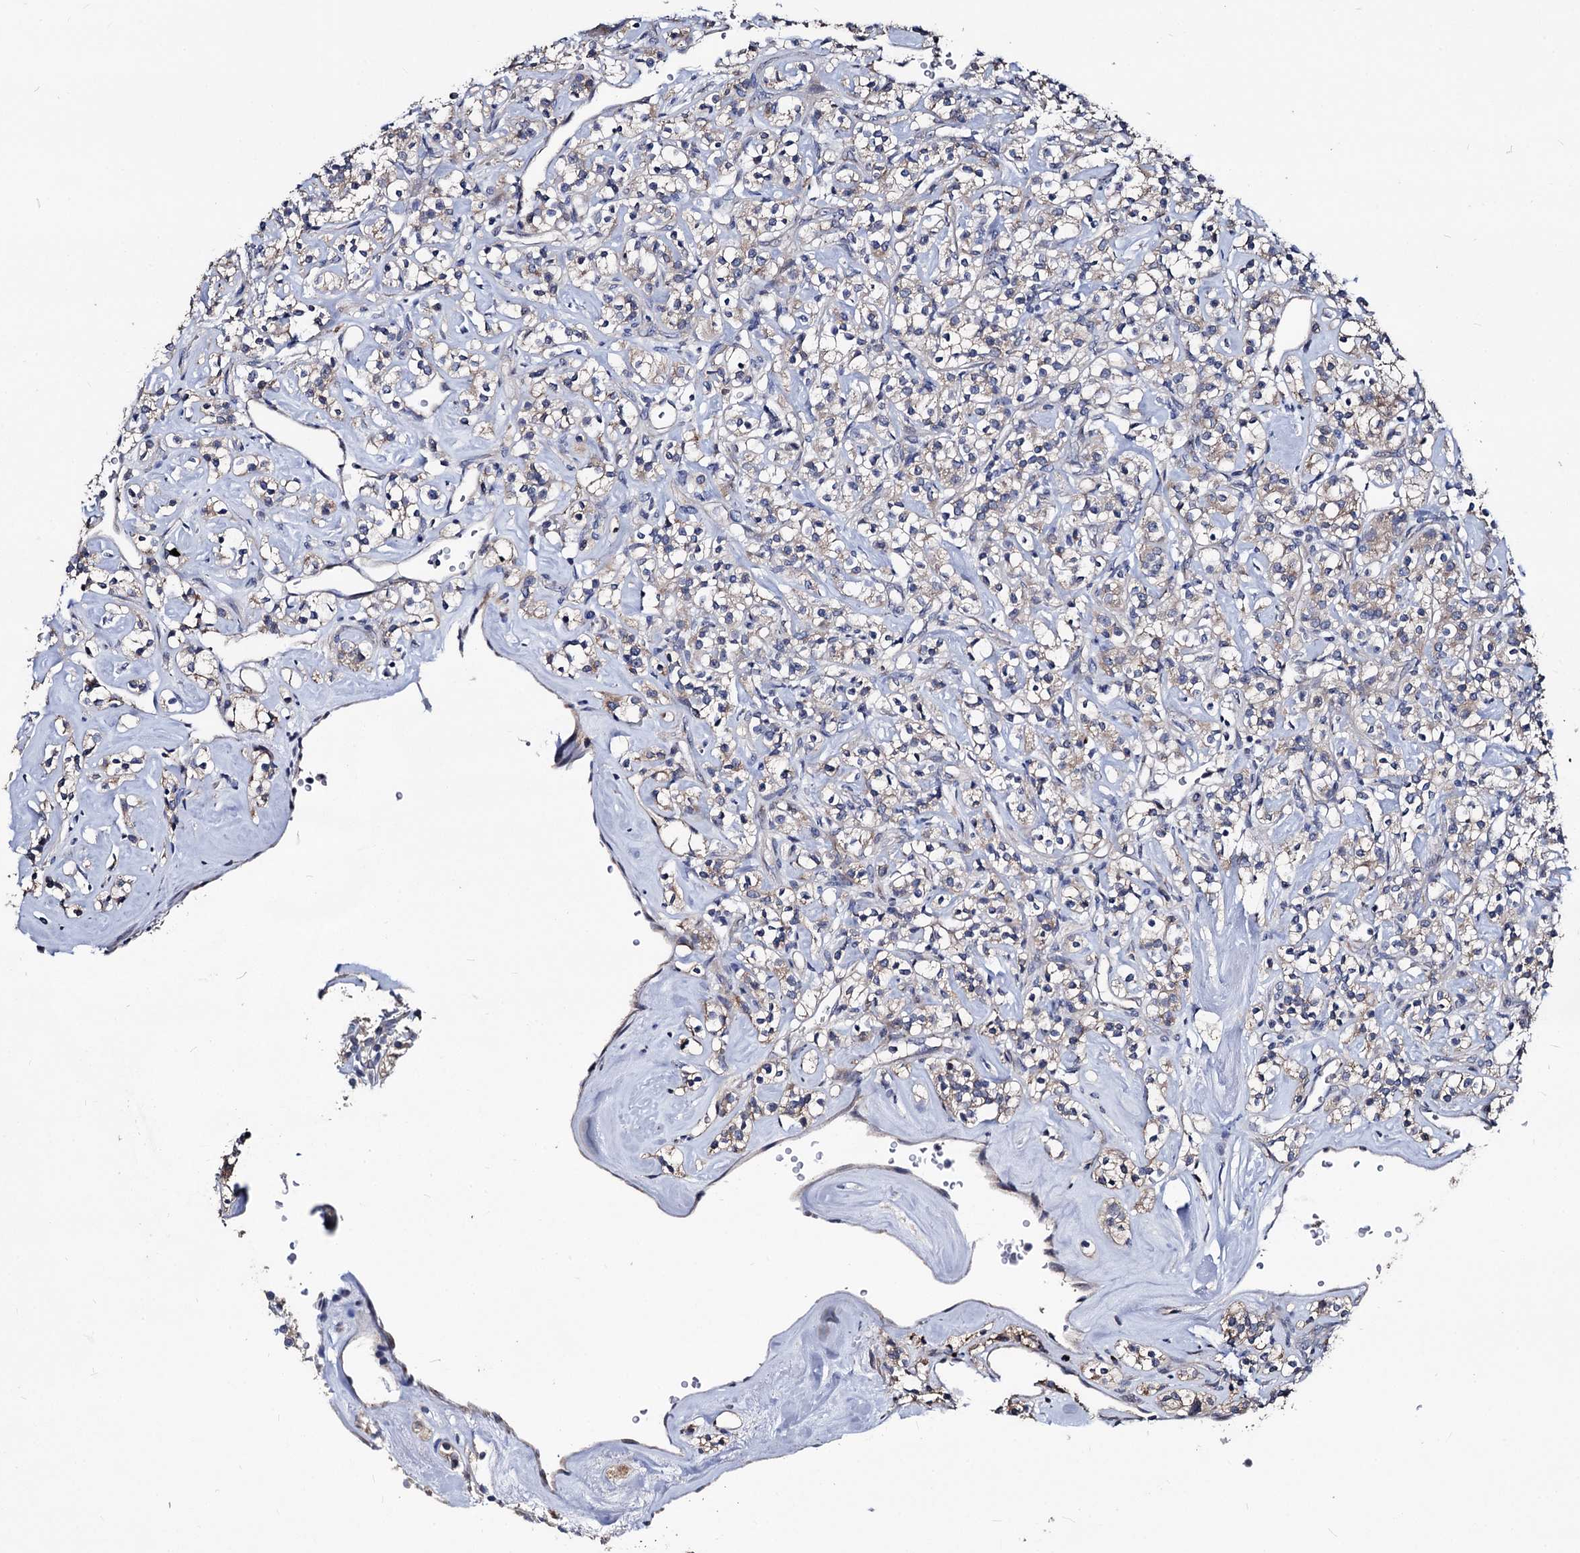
{"staining": {"intensity": "weak", "quantity": "<25%", "location": "cytoplasmic/membranous"}, "tissue": "renal cancer", "cell_type": "Tumor cells", "image_type": "cancer", "snomed": [{"axis": "morphology", "description": "Adenocarcinoma, NOS"}, {"axis": "topography", "description": "Kidney"}], "caption": "Immunohistochemistry of human adenocarcinoma (renal) displays no positivity in tumor cells.", "gene": "SMAGP", "patient": {"sex": "male", "age": 77}}